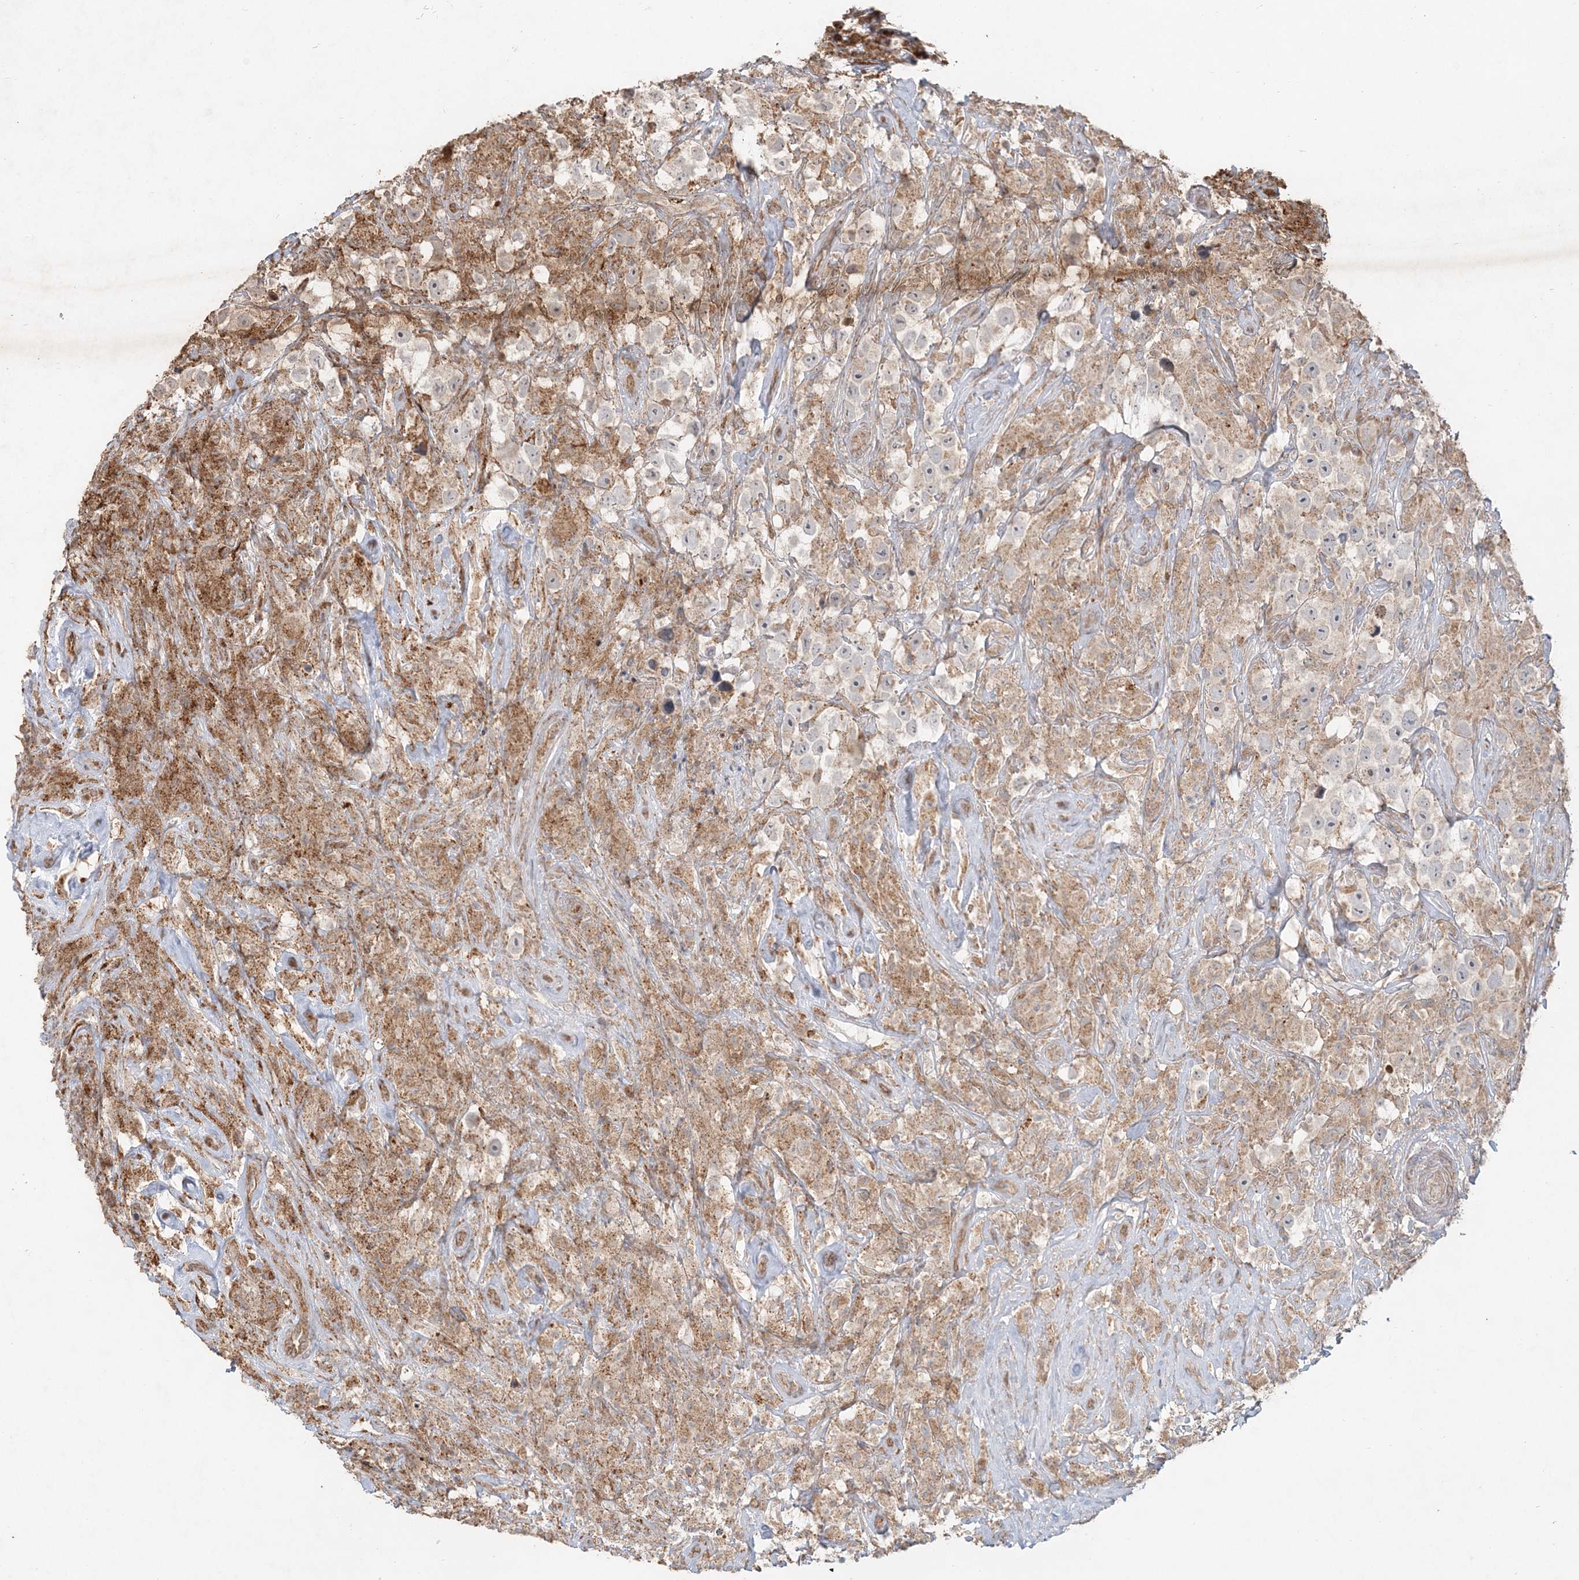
{"staining": {"intensity": "weak", "quantity": "25%-75%", "location": "cytoplasmic/membranous"}, "tissue": "testis cancer", "cell_type": "Tumor cells", "image_type": "cancer", "snomed": [{"axis": "morphology", "description": "Seminoma, NOS"}, {"axis": "topography", "description": "Testis"}], "caption": "The micrograph reveals staining of testis seminoma, revealing weak cytoplasmic/membranous protein staining (brown color) within tumor cells.", "gene": "RAB14", "patient": {"sex": "male", "age": 49}}